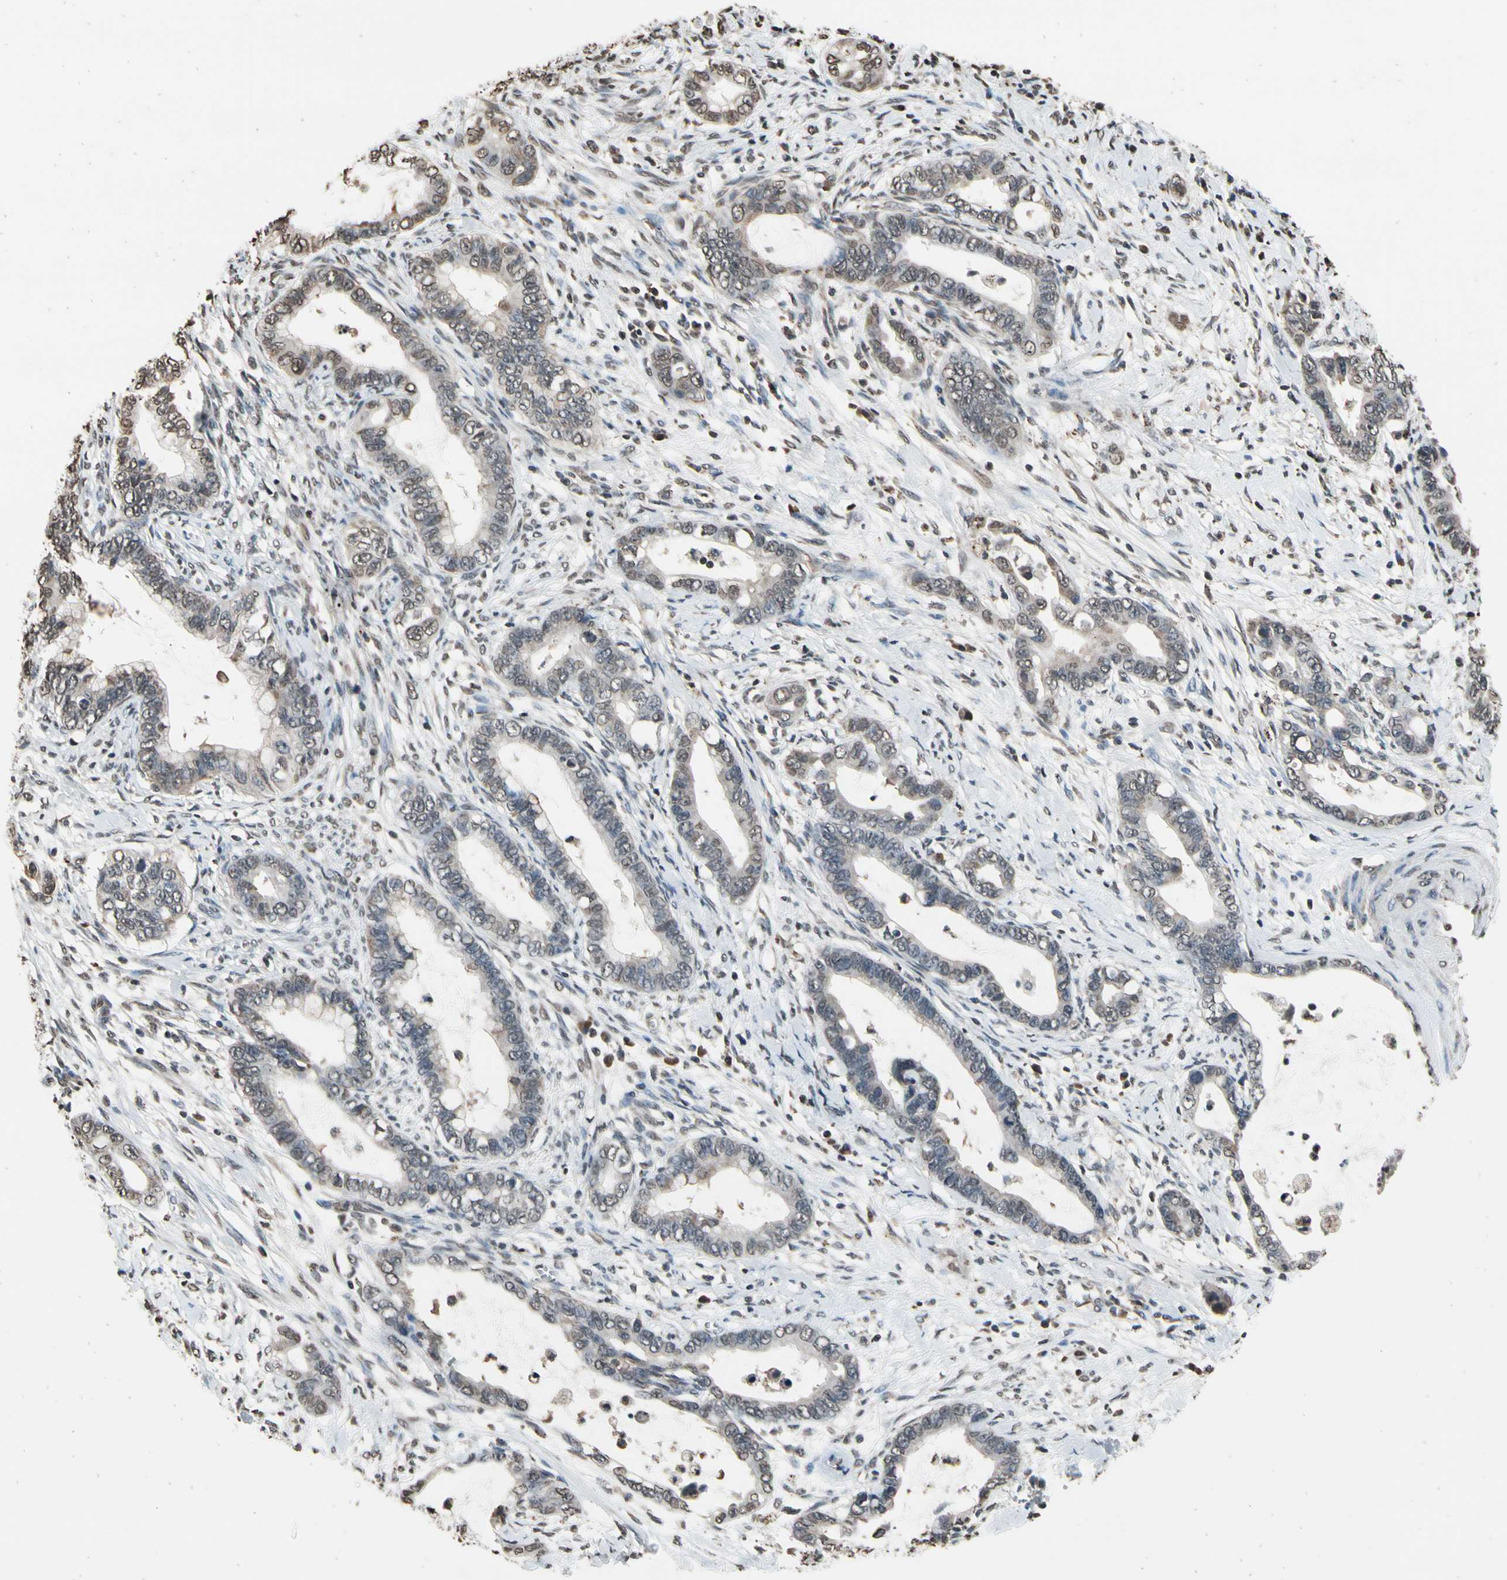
{"staining": {"intensity": "weak", "quantity": "<25%", "location": "nuclear"}, "tissue": "cervical cancer", "cell_type": "Tumor cells", "image_type": "cancer", "snomed": [{"axis": "morphology", "description": "Adenocarcinoma, NOS"}, {"axis": "topography", "description": "Cervix"}], "caption": "High power microscopy image of an immunohistochemistry (IHC) histopathology image of adenocarcinoma (cervical), revealing no significant staining in tumor cells.", "gene": "HIPK2", "patient": {"sex": "female", "age": 44}}